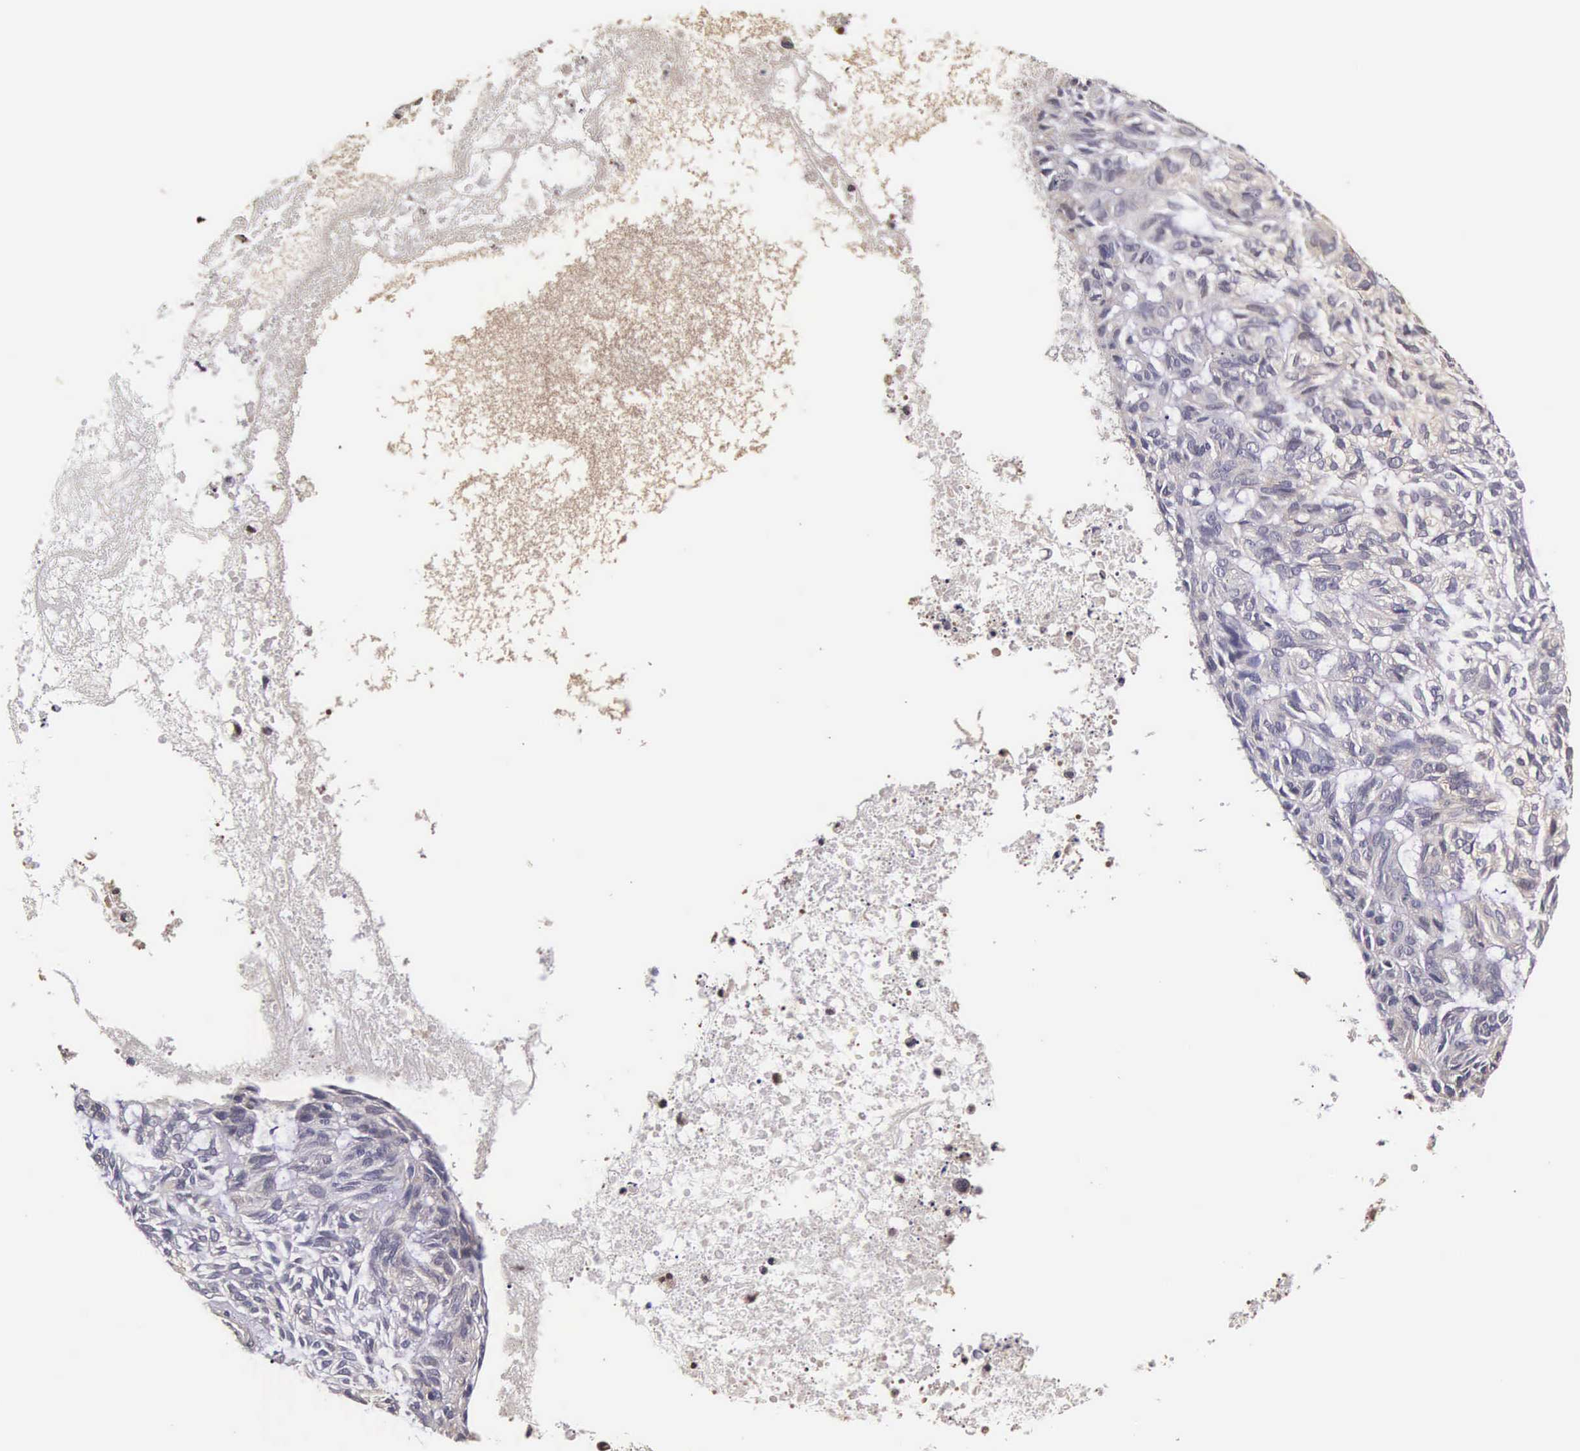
{"staining": {"intensity": "weak", "quantity": "<25%", "location": "cytoplasmic/membranous,nuclear"}, "tissue": "skin cancer", "cell_type": "Tumor cells", "image_type": "cancer", "snomed": [{"axis": "morphology", "description": "Basal cell carcinoma"}, {"axis": "topography", "description": "Skin"}], "caption": "Histopathology image shows no protein staining in tumor cells of skin basal cell carcinoma tissue.", "gene": "TECPR2", "patient": {"sex": "male", "age": 75}}